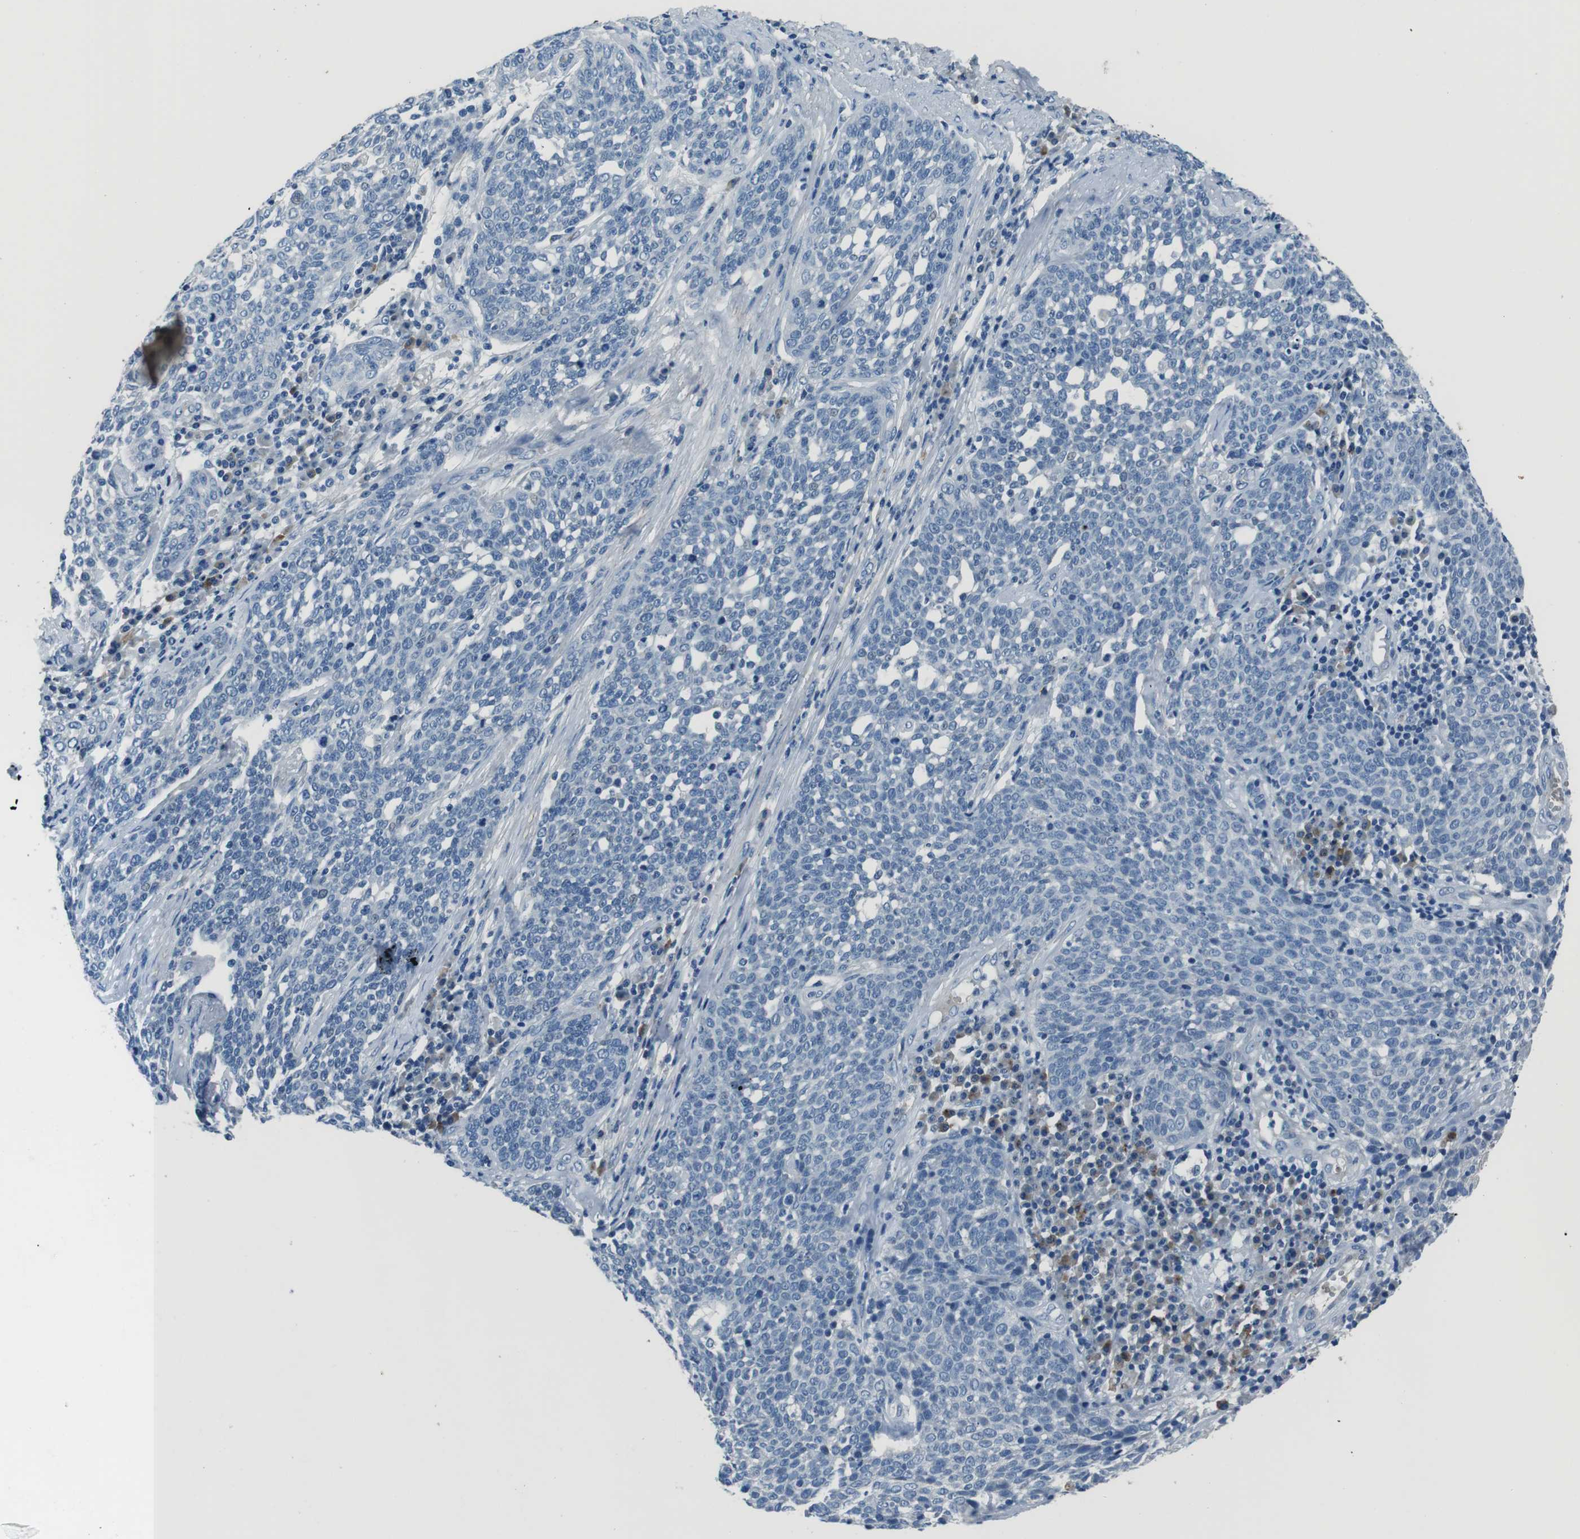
{"staining": {"intensity": "negative", "quantity": "none", "location": "none"}, "tissue": "cervical cancer", "cell_type": "Tumor cells", "image_type": "cancer", "snomed": [{"axis": "morphology", "description": "Squamous cell carcinoma, NOS"}, {"axis": "topography", "description": "Cervix"}], "caption": "High magnification brightfield microscopy of cervical squamous cell carcinoma stained with DAB (brown) and counterstained with hematoxylin (blue): tumor cells show no significant expression.", "gene": "ST6GAL1", "patient": {"sex": "female", "age": 34}}